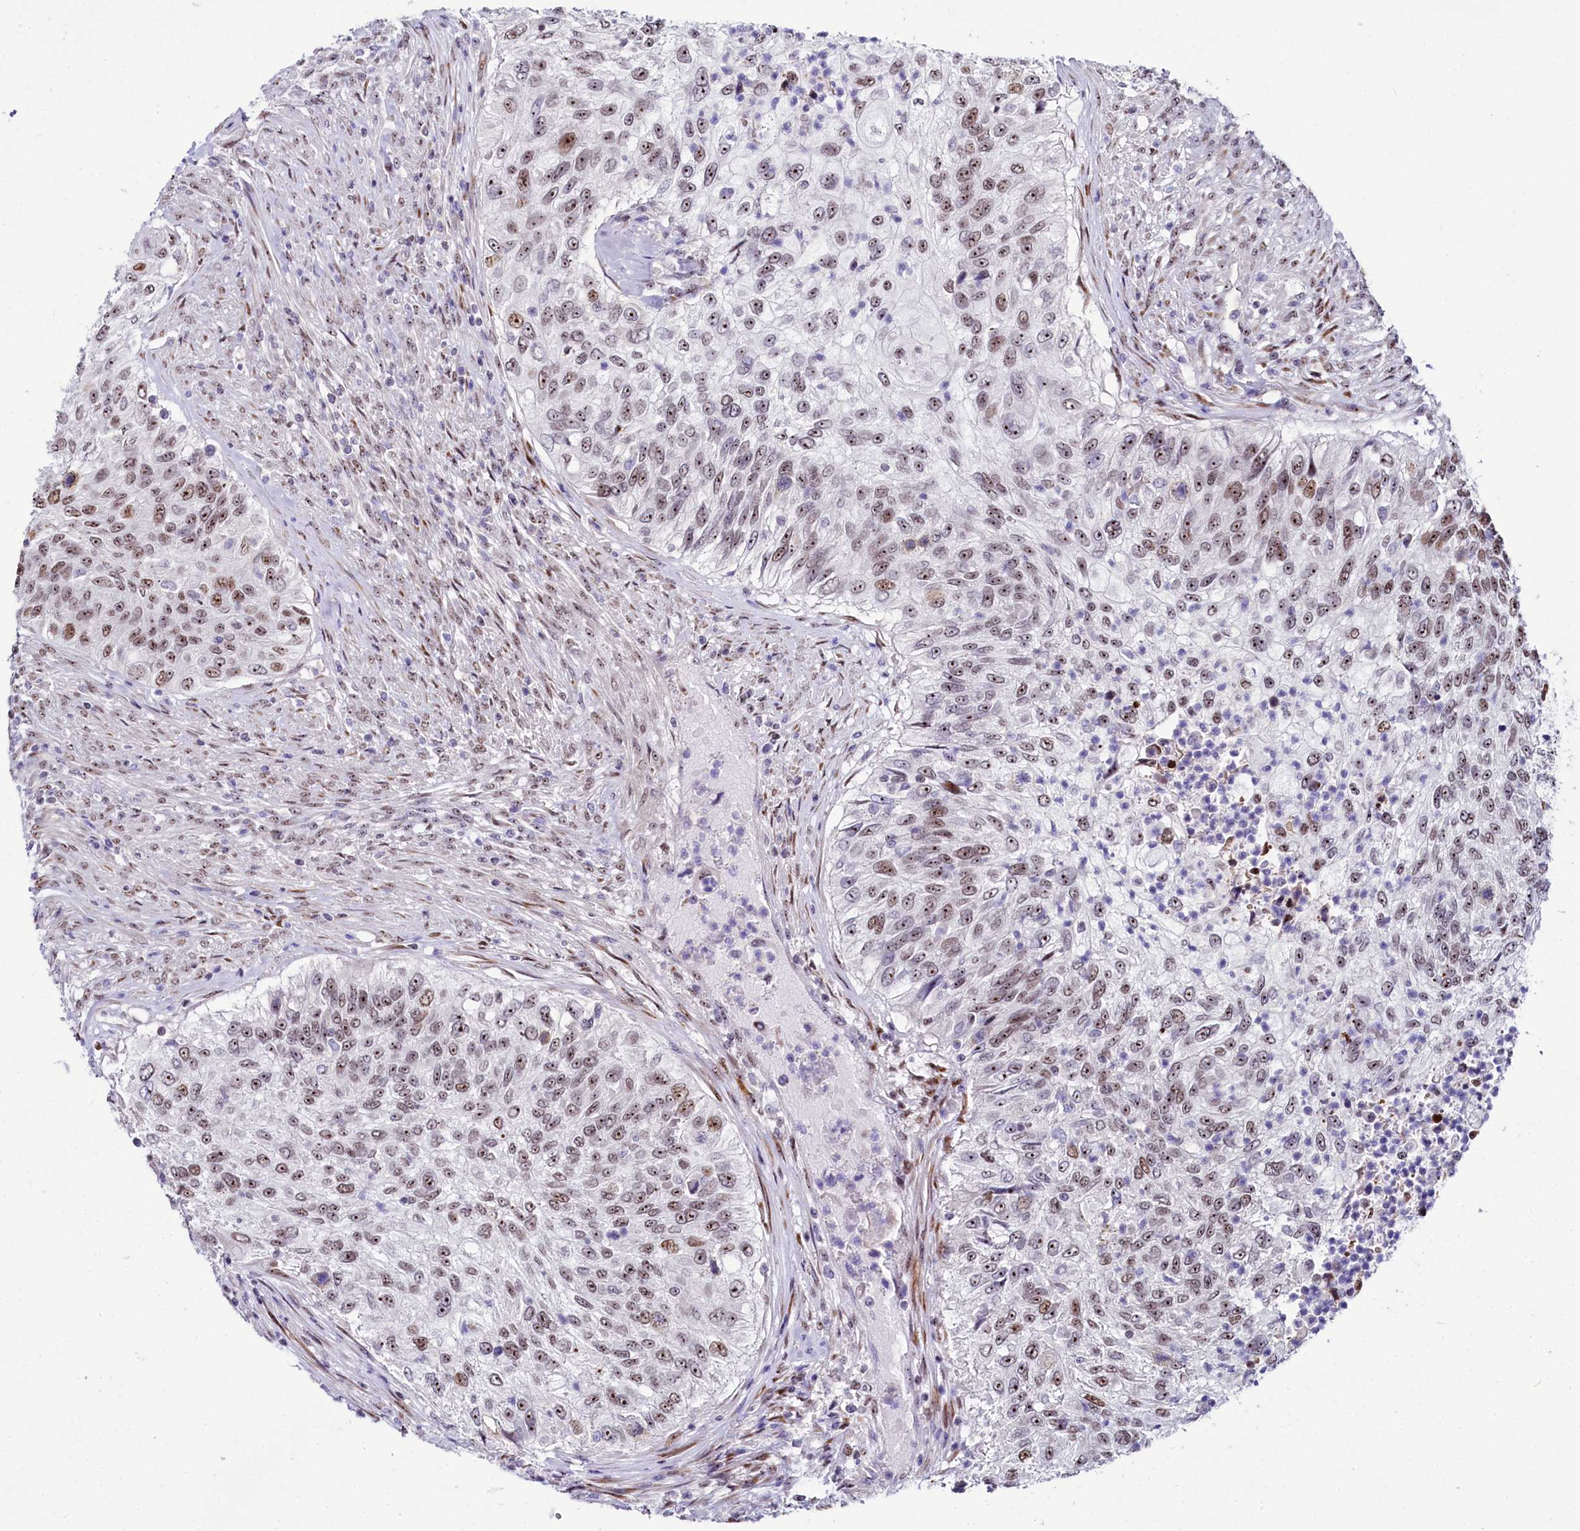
{"staining": {"intensity": "moderate", "quantity": "25%-75%", "location": "nuclear"}, "tissue": "urothelial cancer", "cell_type": "Tumor cells", "image_type": "cancer", "snomed": [{"axis": "morphology", "description": "Urothelial carcinoma, High grade"}, {"axis": "topography", "description": "Urinary bladder"}], "caption": "Immunohistochemical staining of human urothelial carcinoma (high-grade) displays medium levels of moderate nuclear protein staining in about 25%-75% of tumor cells.", "gene": "TCOF1", "patient": {"sex": "female", "age": 60}}